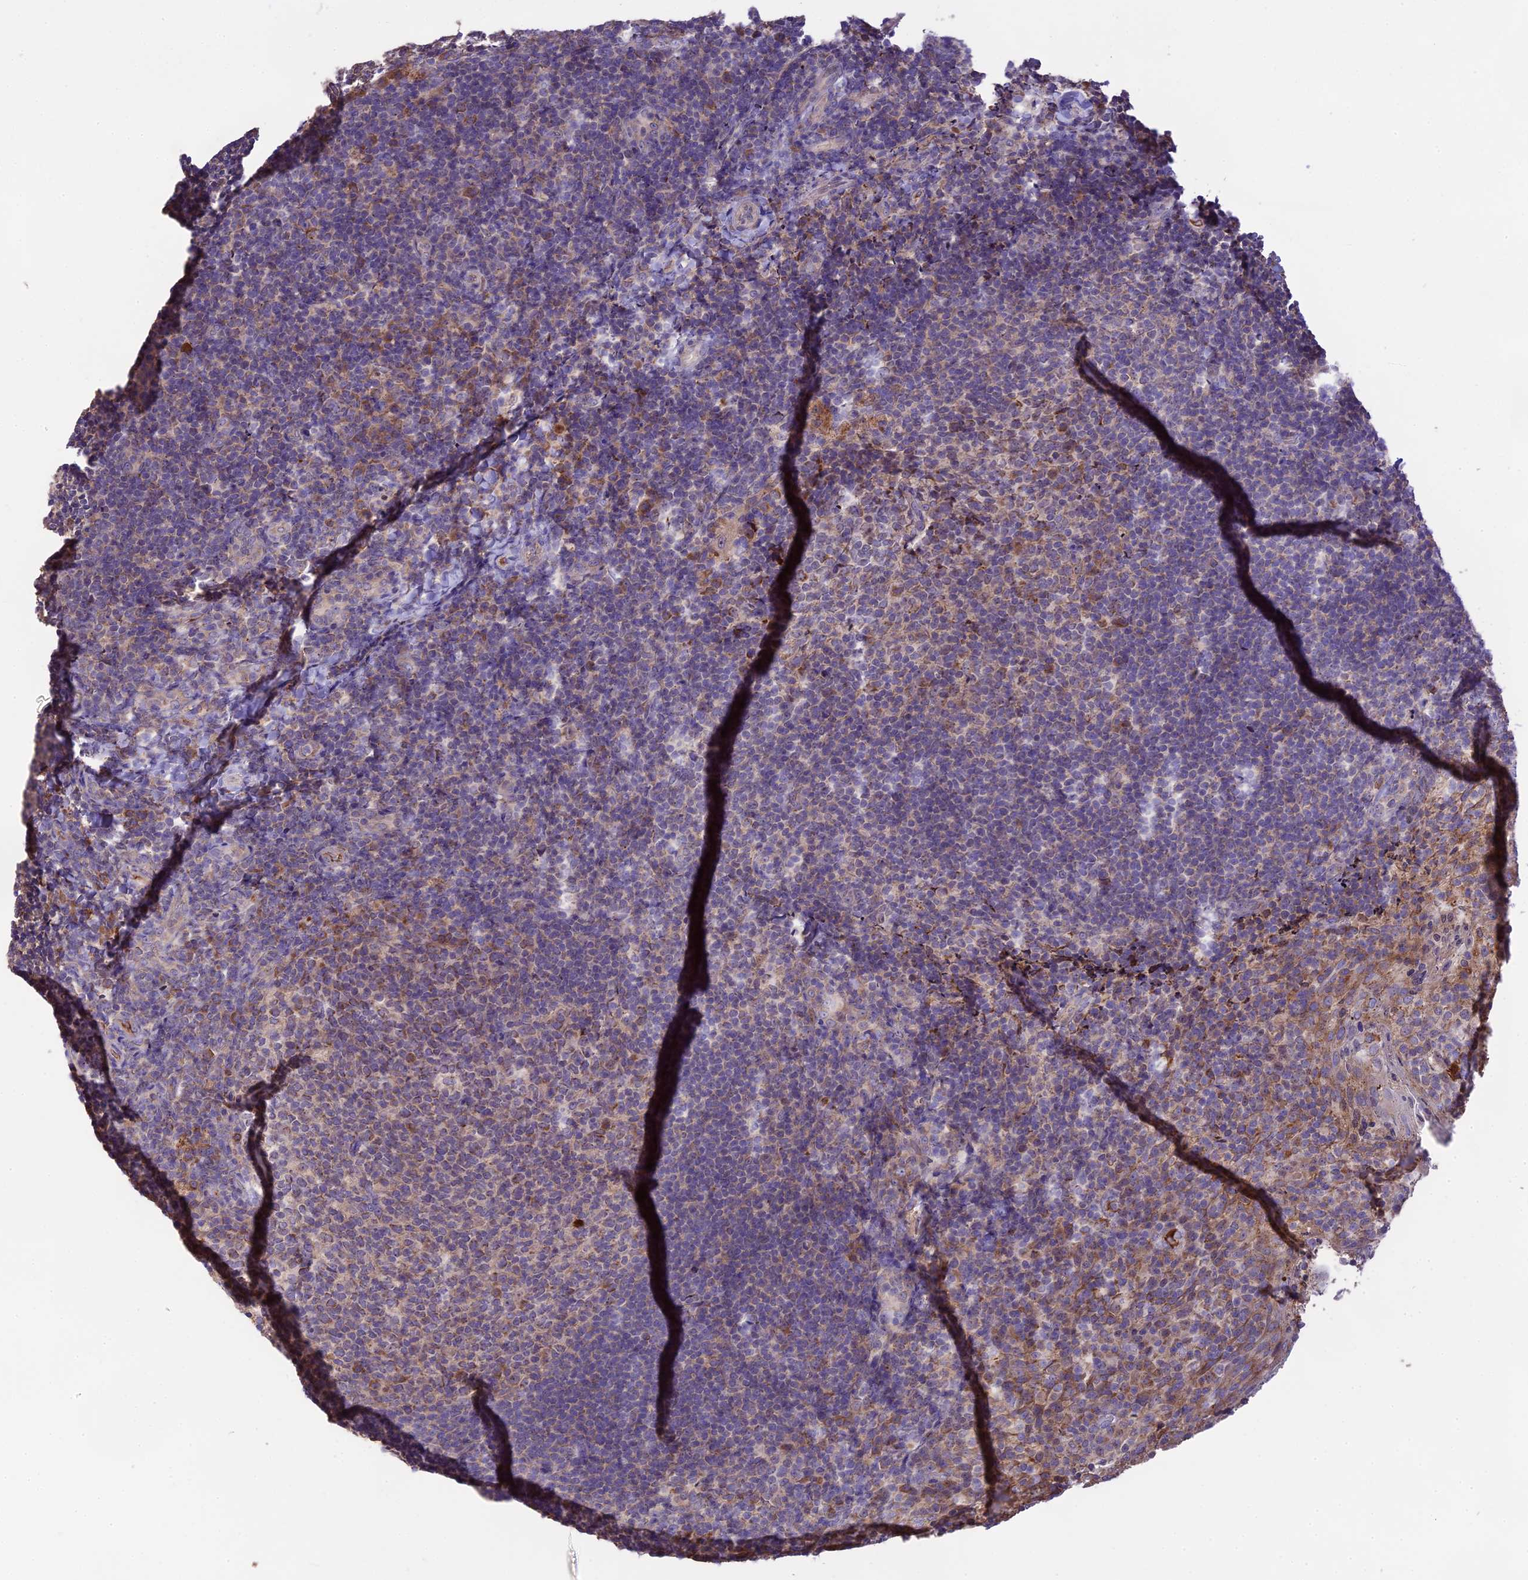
{"staining": {"intensity": "weak", "quantity": "25%-75%", "location": "cytoplasmic/membranous"}, "tissue": "tonsil", "cell_type": "Germinal center cells", "image_type": "normal", "snomed": [{"axis": "morphology", "description": "Normal tissue, NOS"}, {"axis": "topography", "description": "Tonsil"}], "caption": "Unremarkable tonsil was stained to show a protein in brown. There is low levels of weak cytoplasmic/membranous positivity in approximately 25%-75% of germinal center cells.", "gene": "NUDT8", "patient": {"sex": "female", "age": 10}}